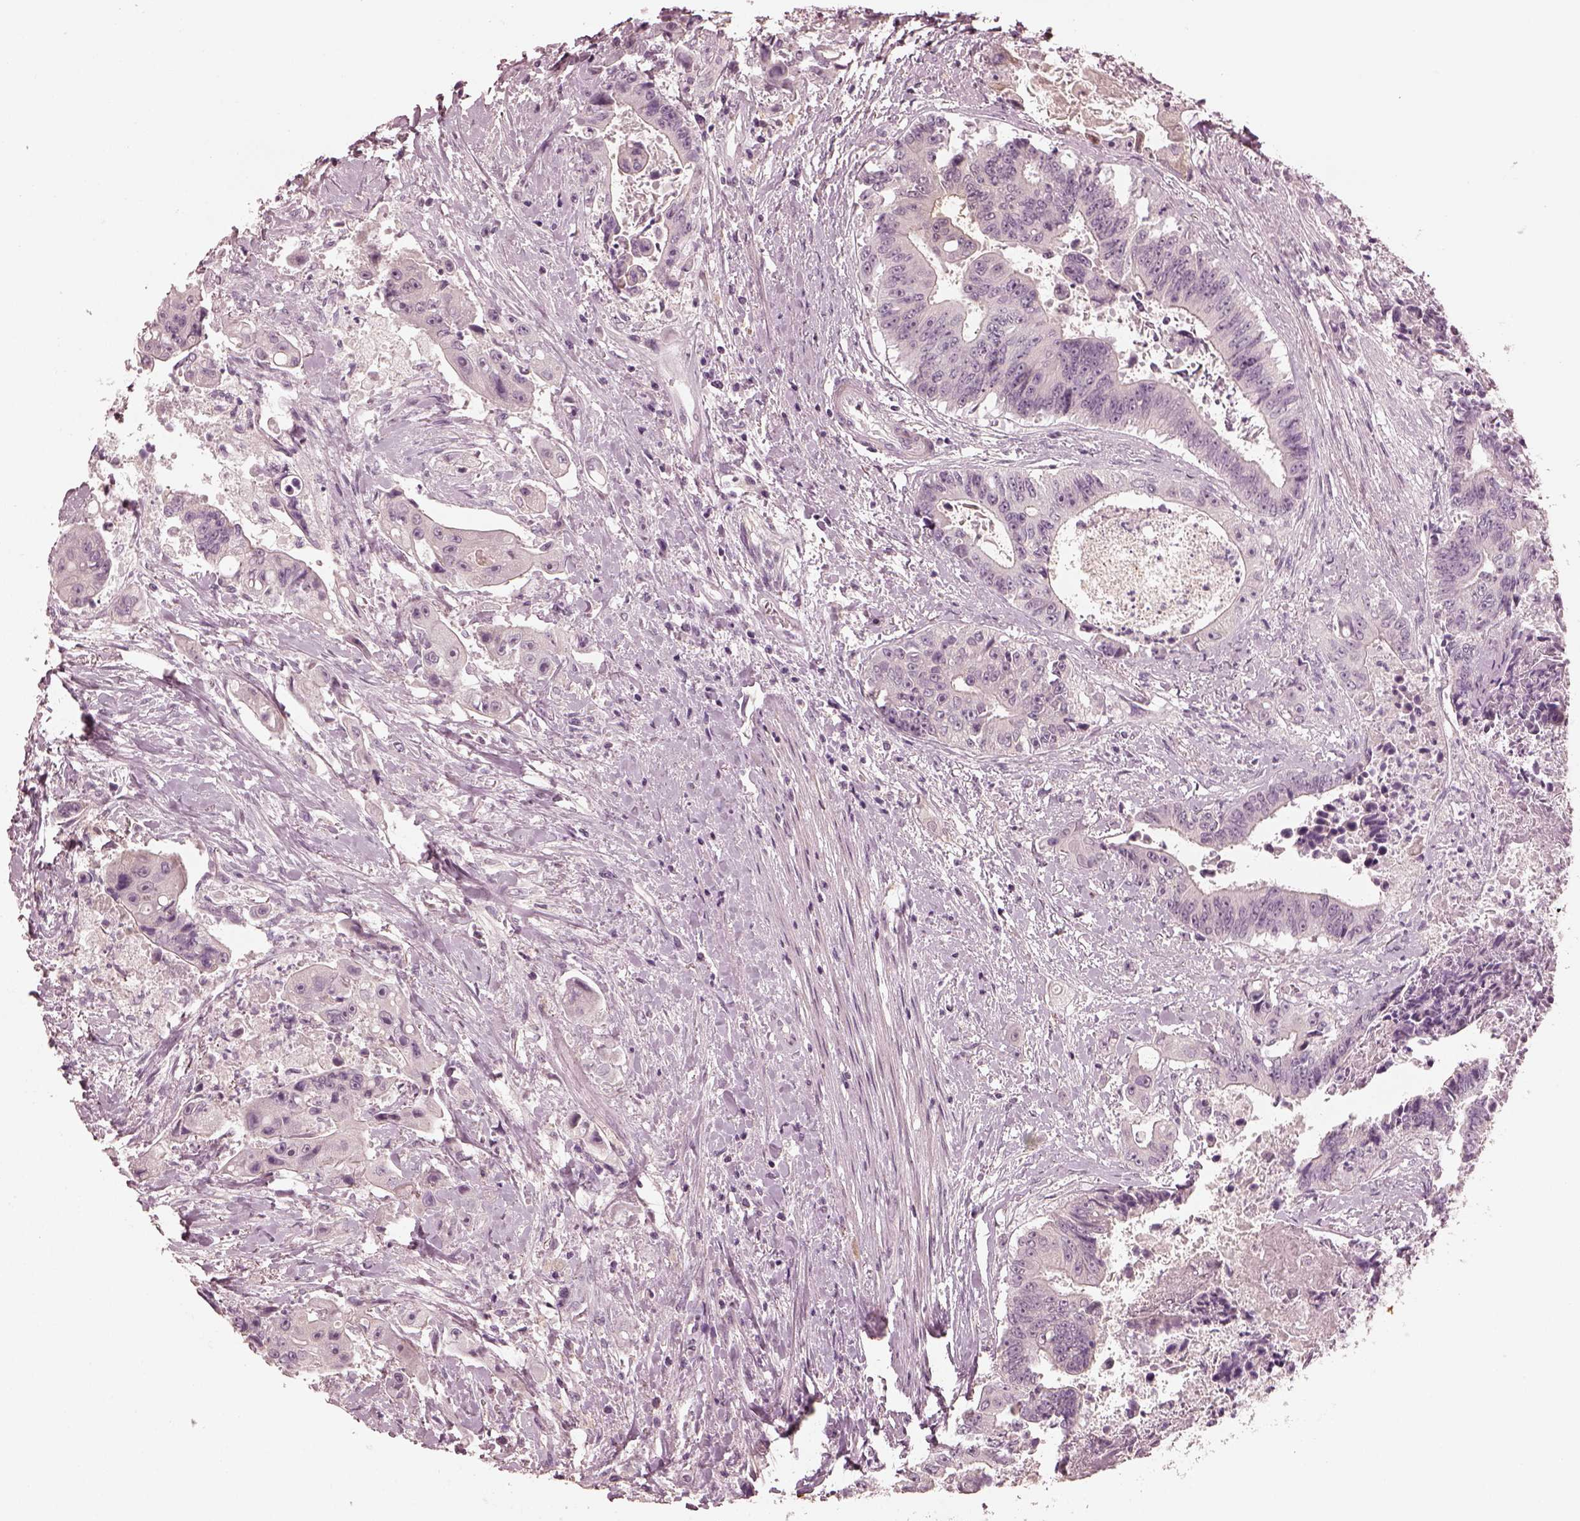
{"staining": {"intensity": "negative", "quantity": "none", "location": "none"}, "tissue": "colorectal cancer", "cell_type": "Tumor cells", "image_type": "cancer", "snomed": [{"axis": "morphology", "description": "Adenocarcinoma, NOS"}, {"axis": "topography", "description": "Rectum"}], "caption": "Immunohistochemical staining of human colorectal cancer reveals no significant positivity in tumor cells. Brightfield microscopy of IHC stained with DAB (3,3'-diaminobenzidine) (brown) and hematoxylin (blue), captured at high magnification.", "gene": "OPTC", "patient": {"sex": "male", "age": 54}}